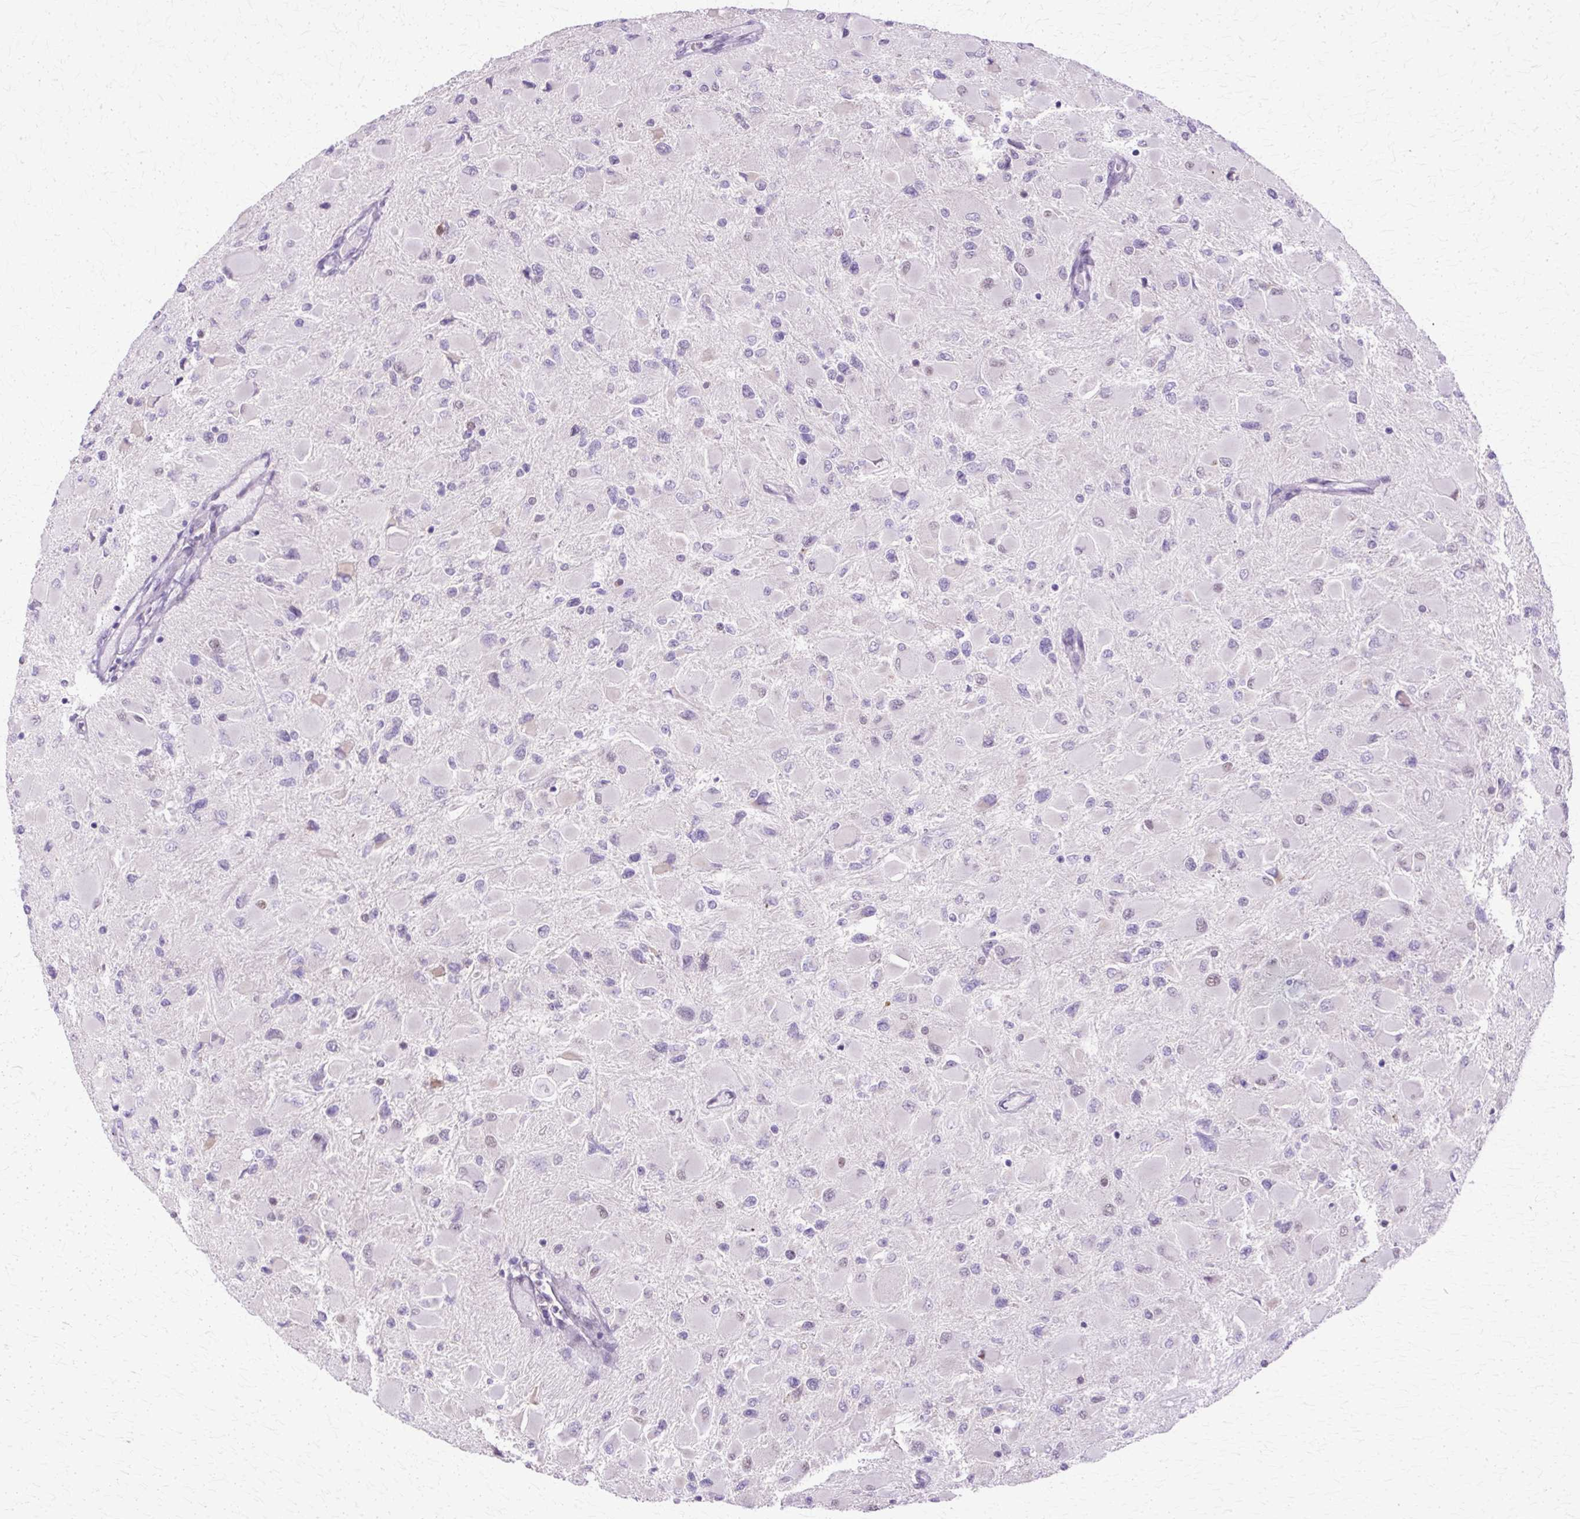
{"staining": {"intensity": "weak", "quantity": "<25%", "location": "nuclear"}, "tissue": "glioma", "cell_type": "Tumor cells", "image_type": "cancer", "snomed": [{"axis": "morphology", "description": "Glioma, malignant, High grade"}, {"axis": "topography", "description": "Cerebral cortex"}], "caption": "This is an immunohistochemistry image of glioma. There is no staining in tumor cells.", "gene": "HSPA8", "patient": {"sex": "female", "age": 36}}